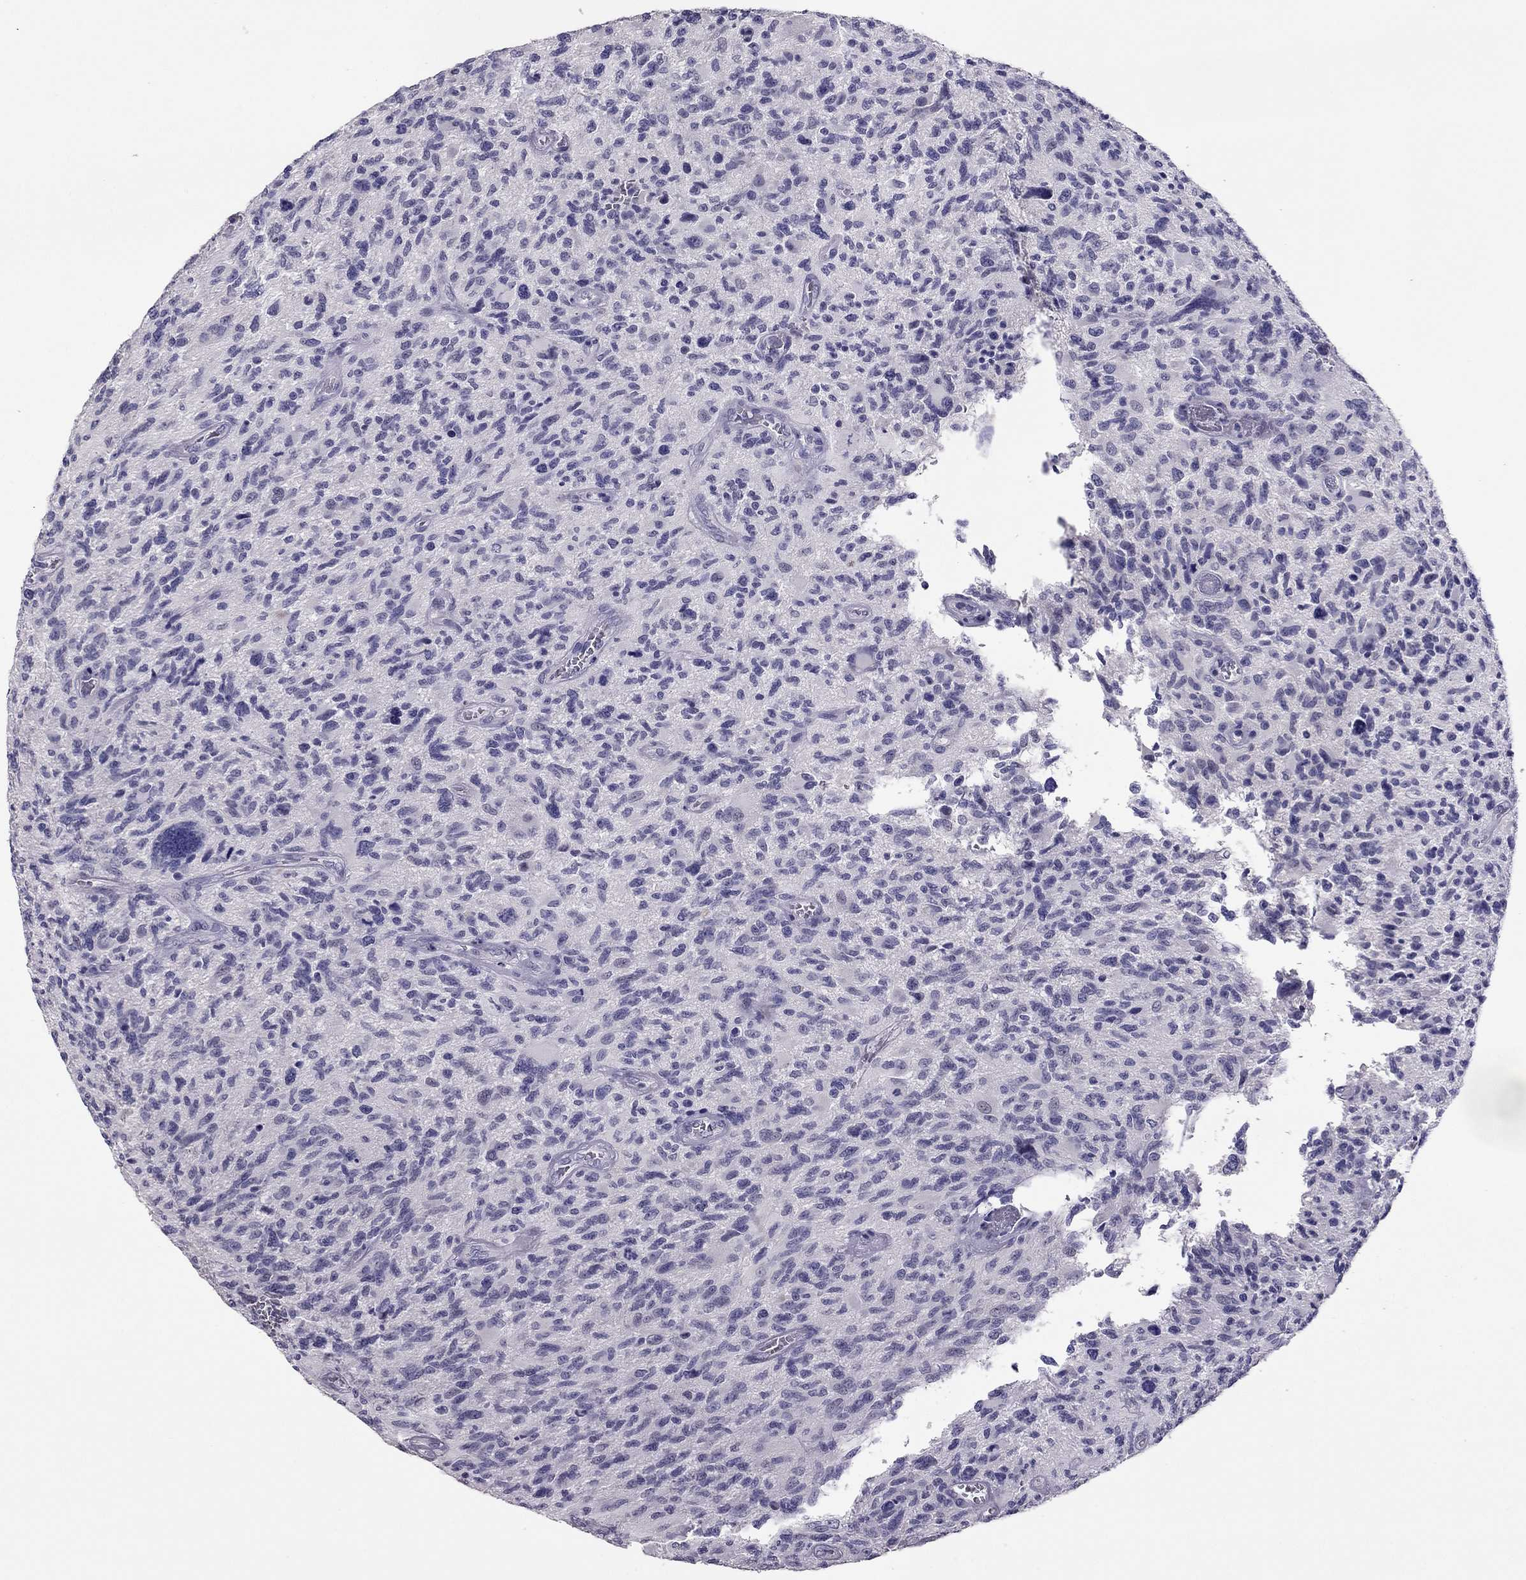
{"staining": {"intensity": "negative", "quantity": "none", "location": "none"}, "tissue": "glioma", "cell_type": "Tumor cells", "image_type": "cancer", "snomed": [{"axis": "morphology", "description": "Glioma, malignant, NOS"}, {"axis": "morphology", "description": "Glioma, malignant, High grade"}, {"axis": "topography", "description": "Brain"}], "caption": "There is no significant expression in tumor cells of malignant glioma (high-grade). (Immunohistochemistry, brightfield microscopy, high magnification).", "gene": "RHO", "patient": {"sex": "female", "age": 71}}